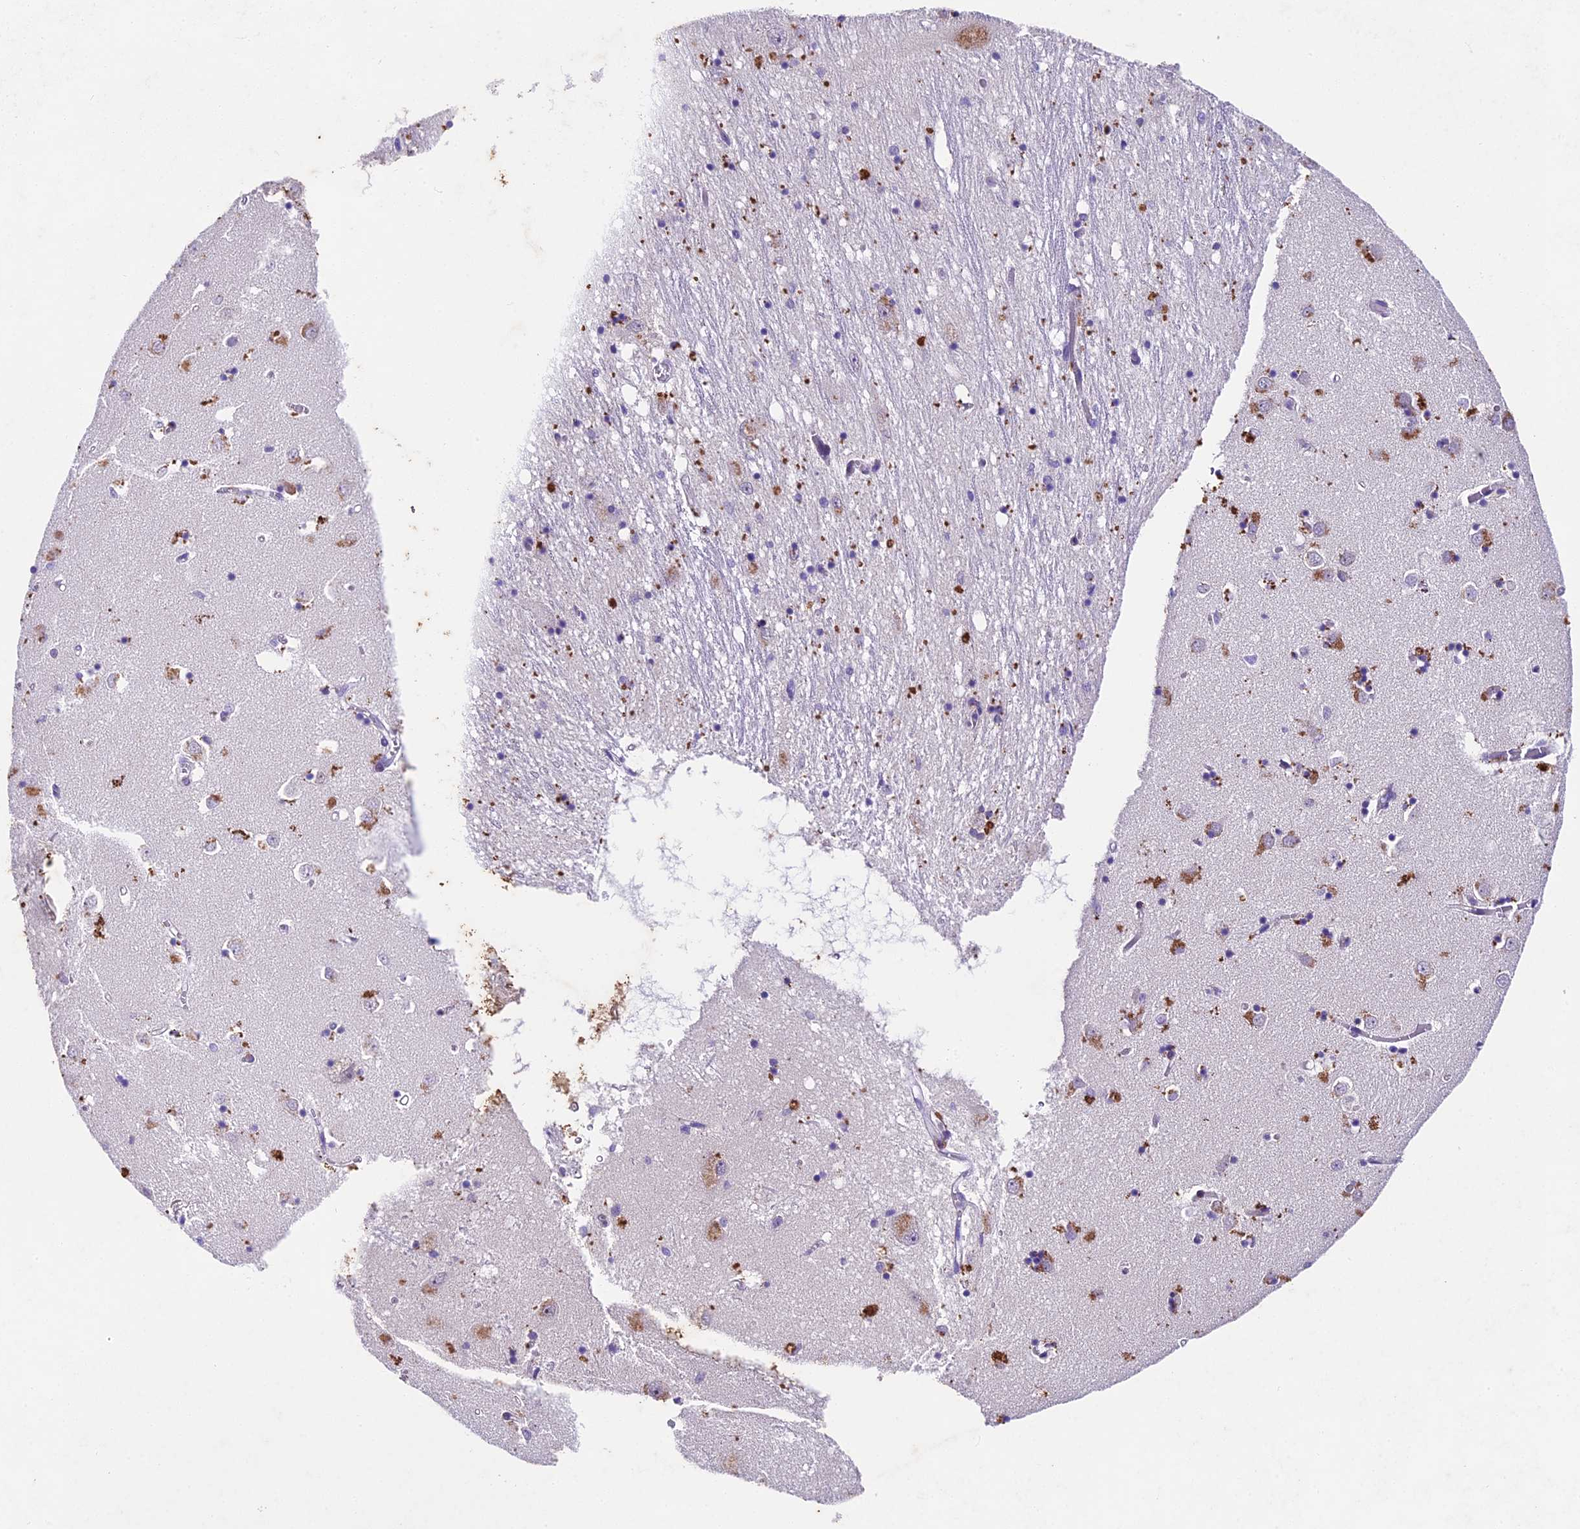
{"staining": {"intensity": "negative", "quantity": "none", "location": "none"}, "tissue": "caudate", "cell_type": "Glial cells", "image_type": "normal", "snomed": [{"axis": "morphology", "description": "Normal tissue, NOS"}, {"axis": "topography", "description": "Lateral ventricle wall"}], "caption": "Glial cells show no significant protein positivity in unremarkable caudate. The staining was performed using DAB (3,3'-diaminobenzidine) to visualize the protein expression in brown, while the nuclei were stained in blue with hematoxylin (Magnification: 20x).", "gene": "IFT140", "patient": {"sex": "male", "age": 70}}